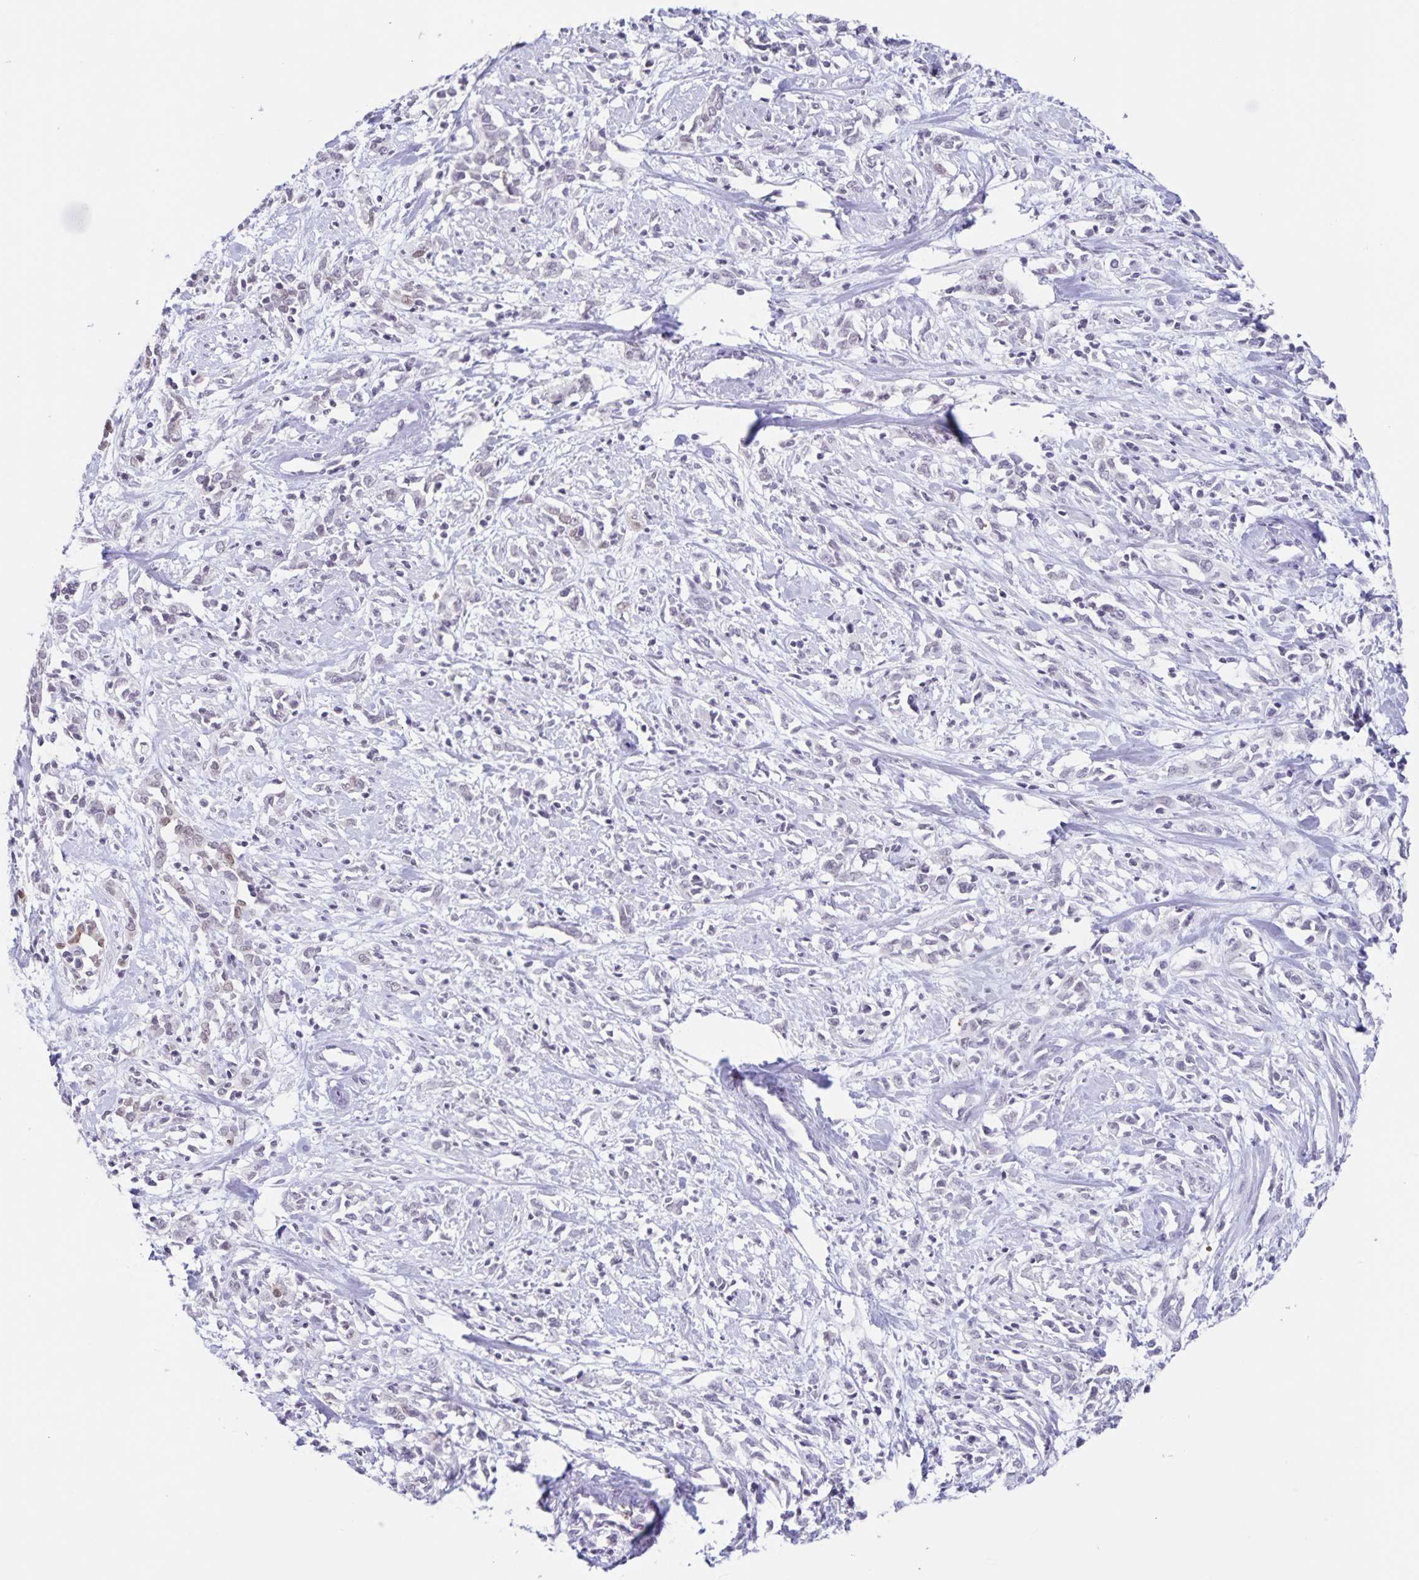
{"staining": {"intensity": "negative", "quantity": "none", "location": "none"}, "tissue": "cervical cancer", "cell_type": "Tumor cells", "image_type": "cancer", "snomed": [{"axis": "morphology", "description": "Adenocarcinoma, NOS"}, {"axis": "topography", "description": "Cervix"}], "caption": "Image shows no significant protein positivity in tumor cells of cervical adenocarcinoma. (Stains: DAB (3,3'-diaminobenzidine) immunohistochemistry with hematoxylin counter stain, Microscopy: brightfield microscopy at high magnification).", "gene": "LCE6A", "patient": {"sex": "female", "age": 40}}